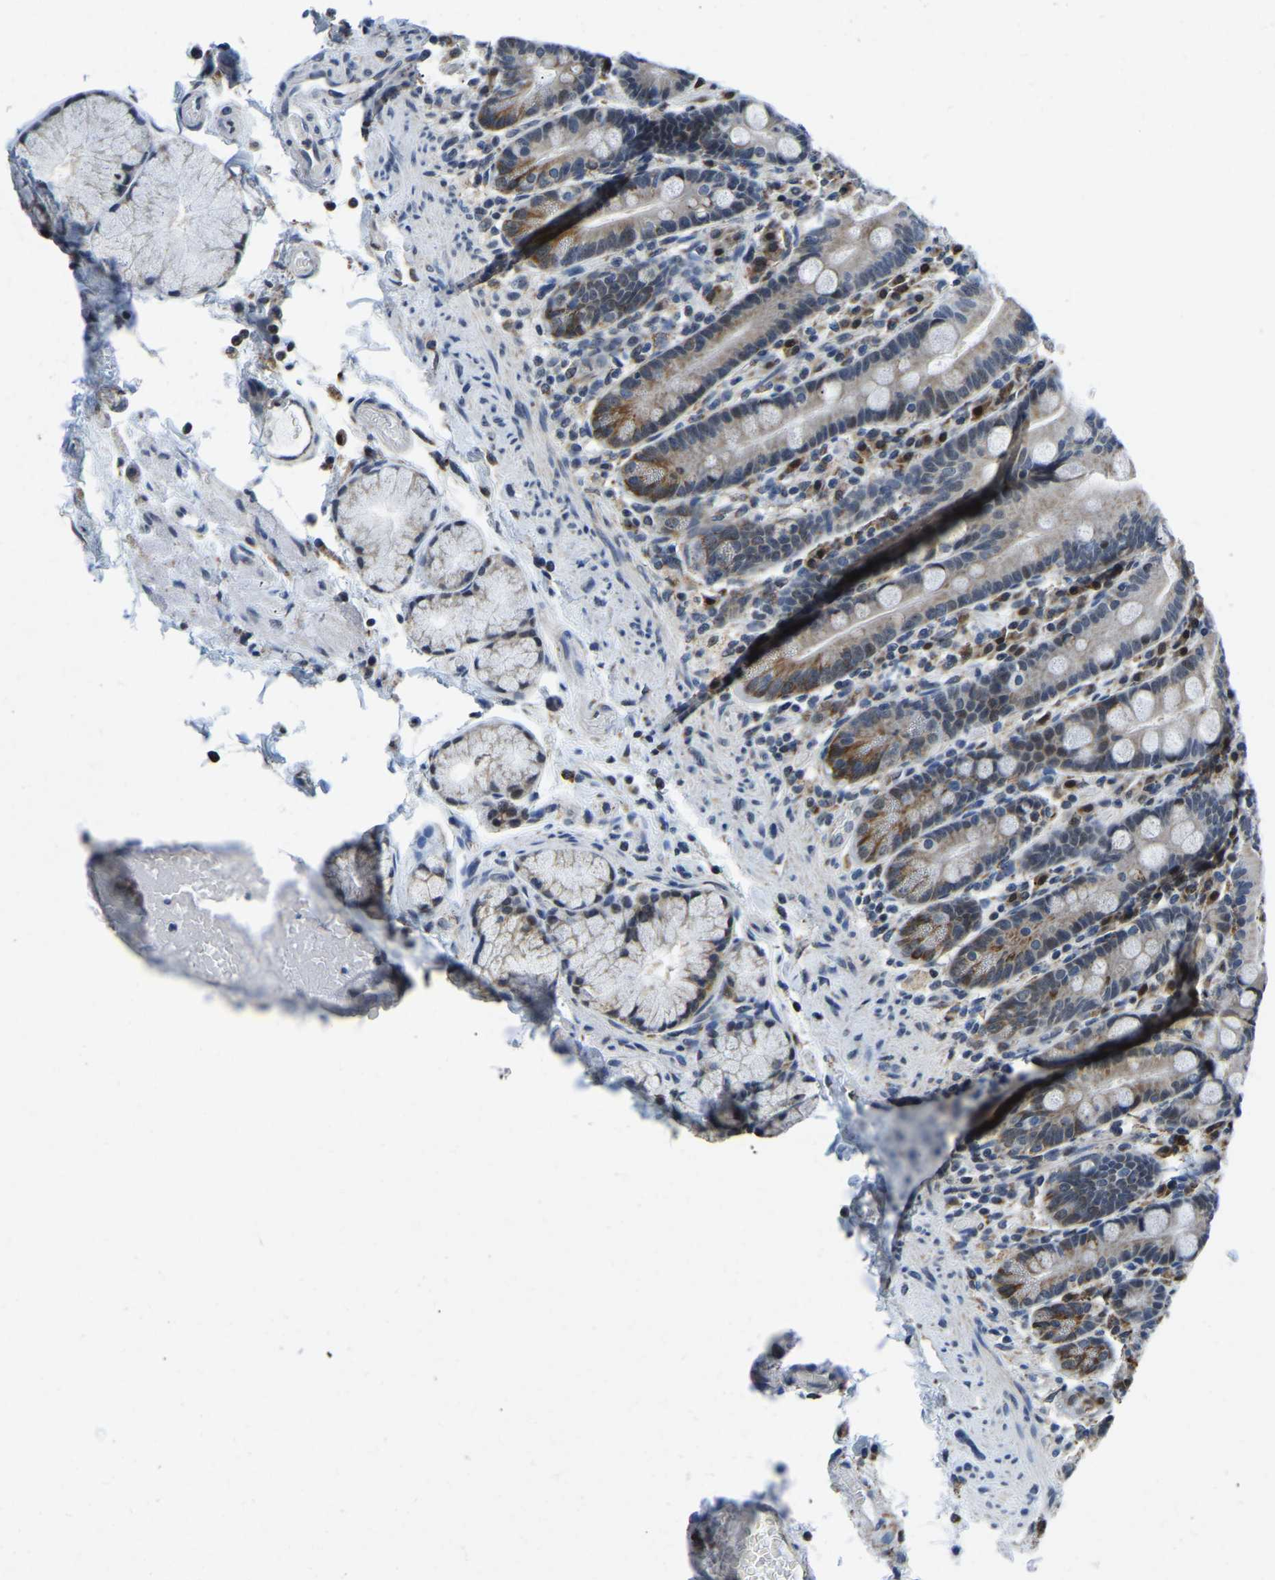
{"staining": {"intensity": "moderate", "quantity": "<25%", "location": "cytoplasmic/membranous"}, "tissue": "duodenum", "cell_type": "Glandular cells", "image_type": "normal", "snomed": [{"axis": "morphology", "description": "Normal tissue, NOS"}, {"axis": "topography", "description": "Small intestine, NOS"}], "caption": "IHC (DAB) staining of normal human duodenum displays moderate cytoplasmic/membranous protein positivity in about <25% of glandular cells.", "gene": "BNIP3L", "patient": {"sex": "female", "age": 71}}